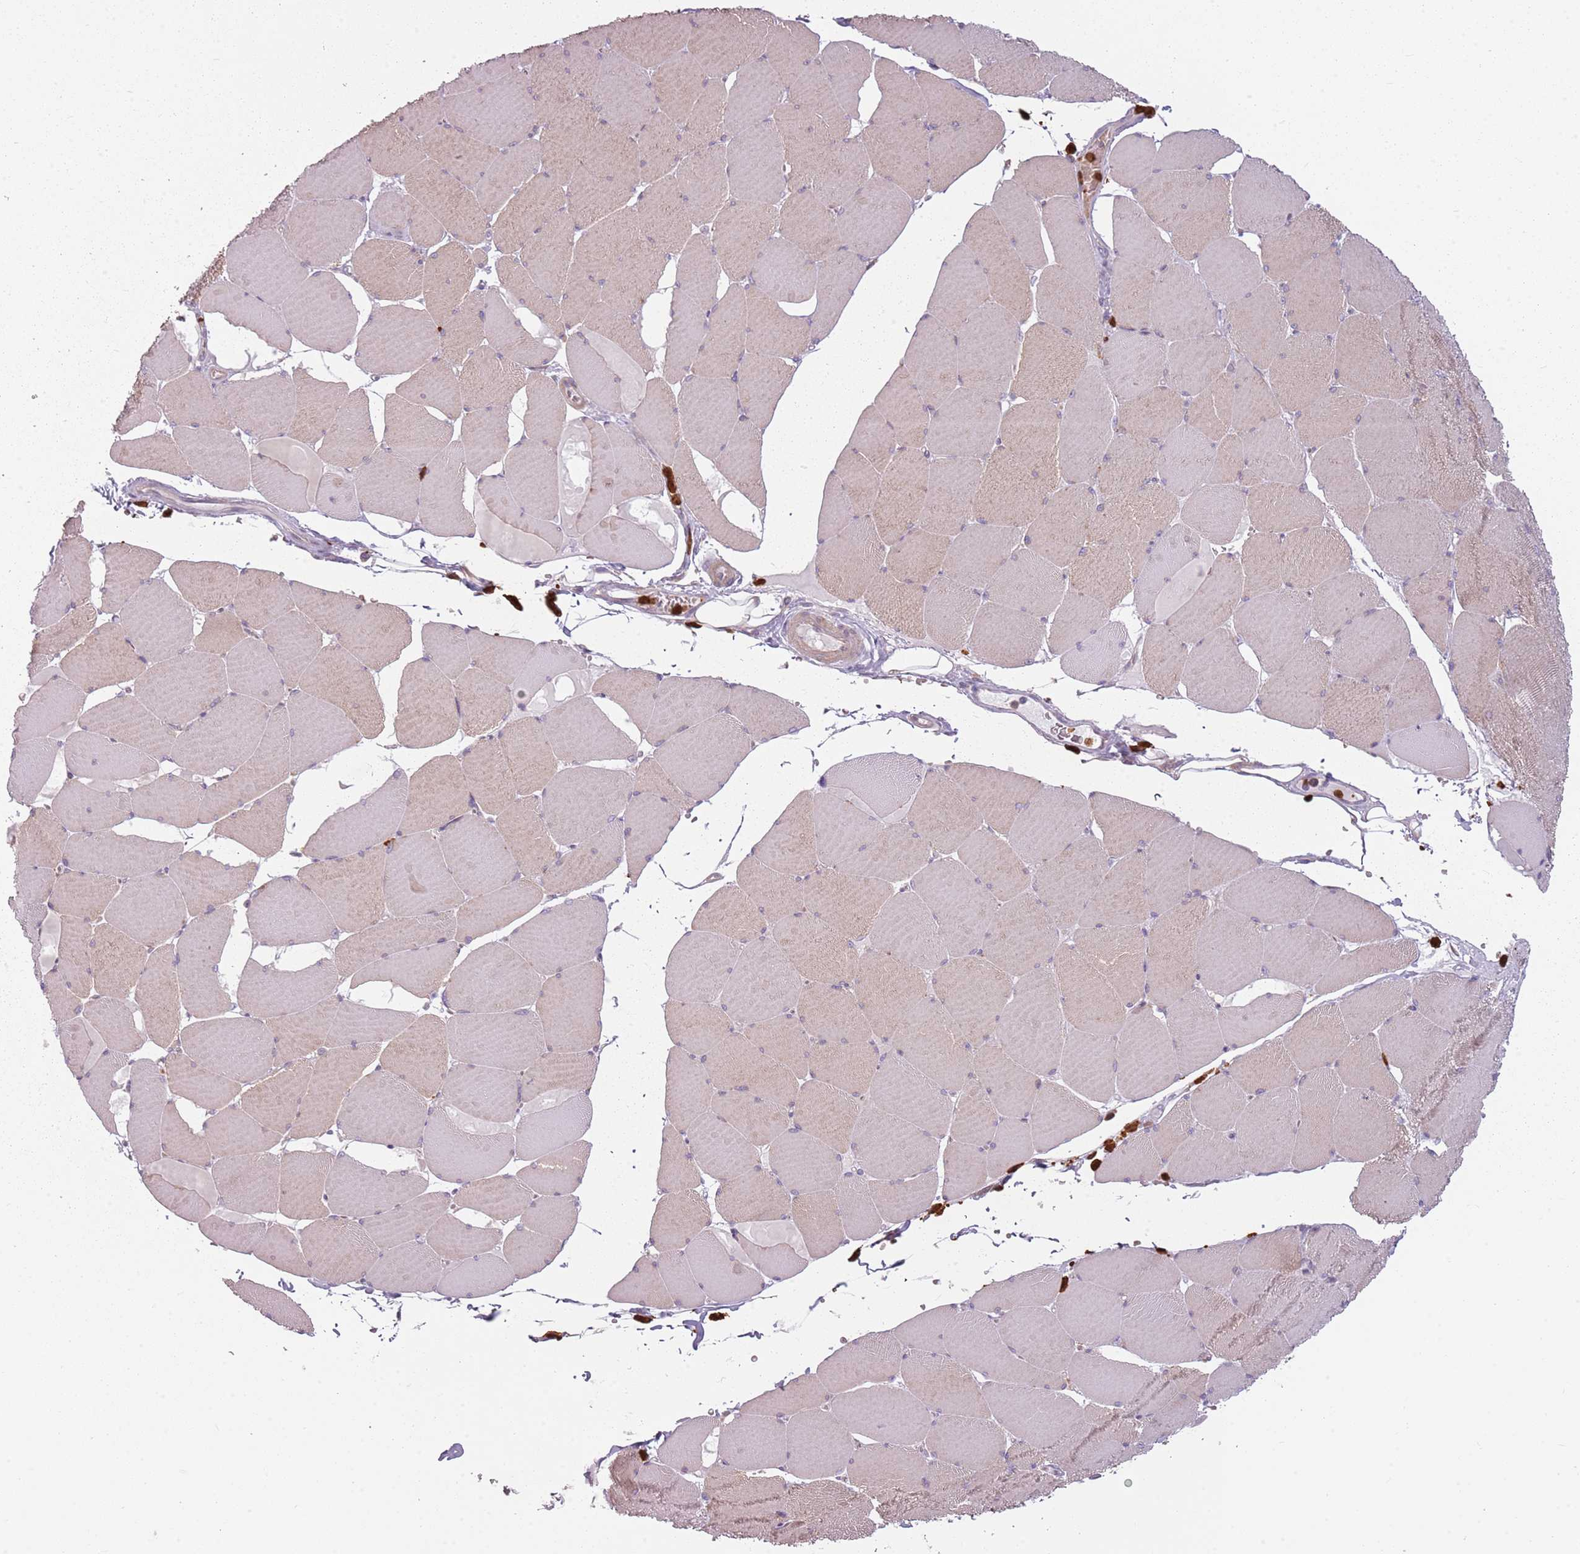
{"staining": {"intensity": "moderate", "quantity": "25%-75%", "location": "cytoplasmic/membranous"}, "tissue": "skeletal muscle", "cell_type": "Myocytes", "image_type": "normal", "snomed": [{"axis": "morphology", "description": "Normal tissue, NOS"}, {"axis": "topography", "description": "Skeletal muscle"}, {"axis": "topography", "description": "Head-Neck"}], "caption": "A brown stain labels moderate cytoplasmic/membranous positivity of a protein in myocytes of unremarkable skeletal muscle. Using DAB (3,3'-diaminobenzidine) (brown) and hematoxylin (blue) stains, captured at high magnification using brightfield microscopy.", "gene": "SPAG4", "patient": {"sex": "male", "age": 66}}